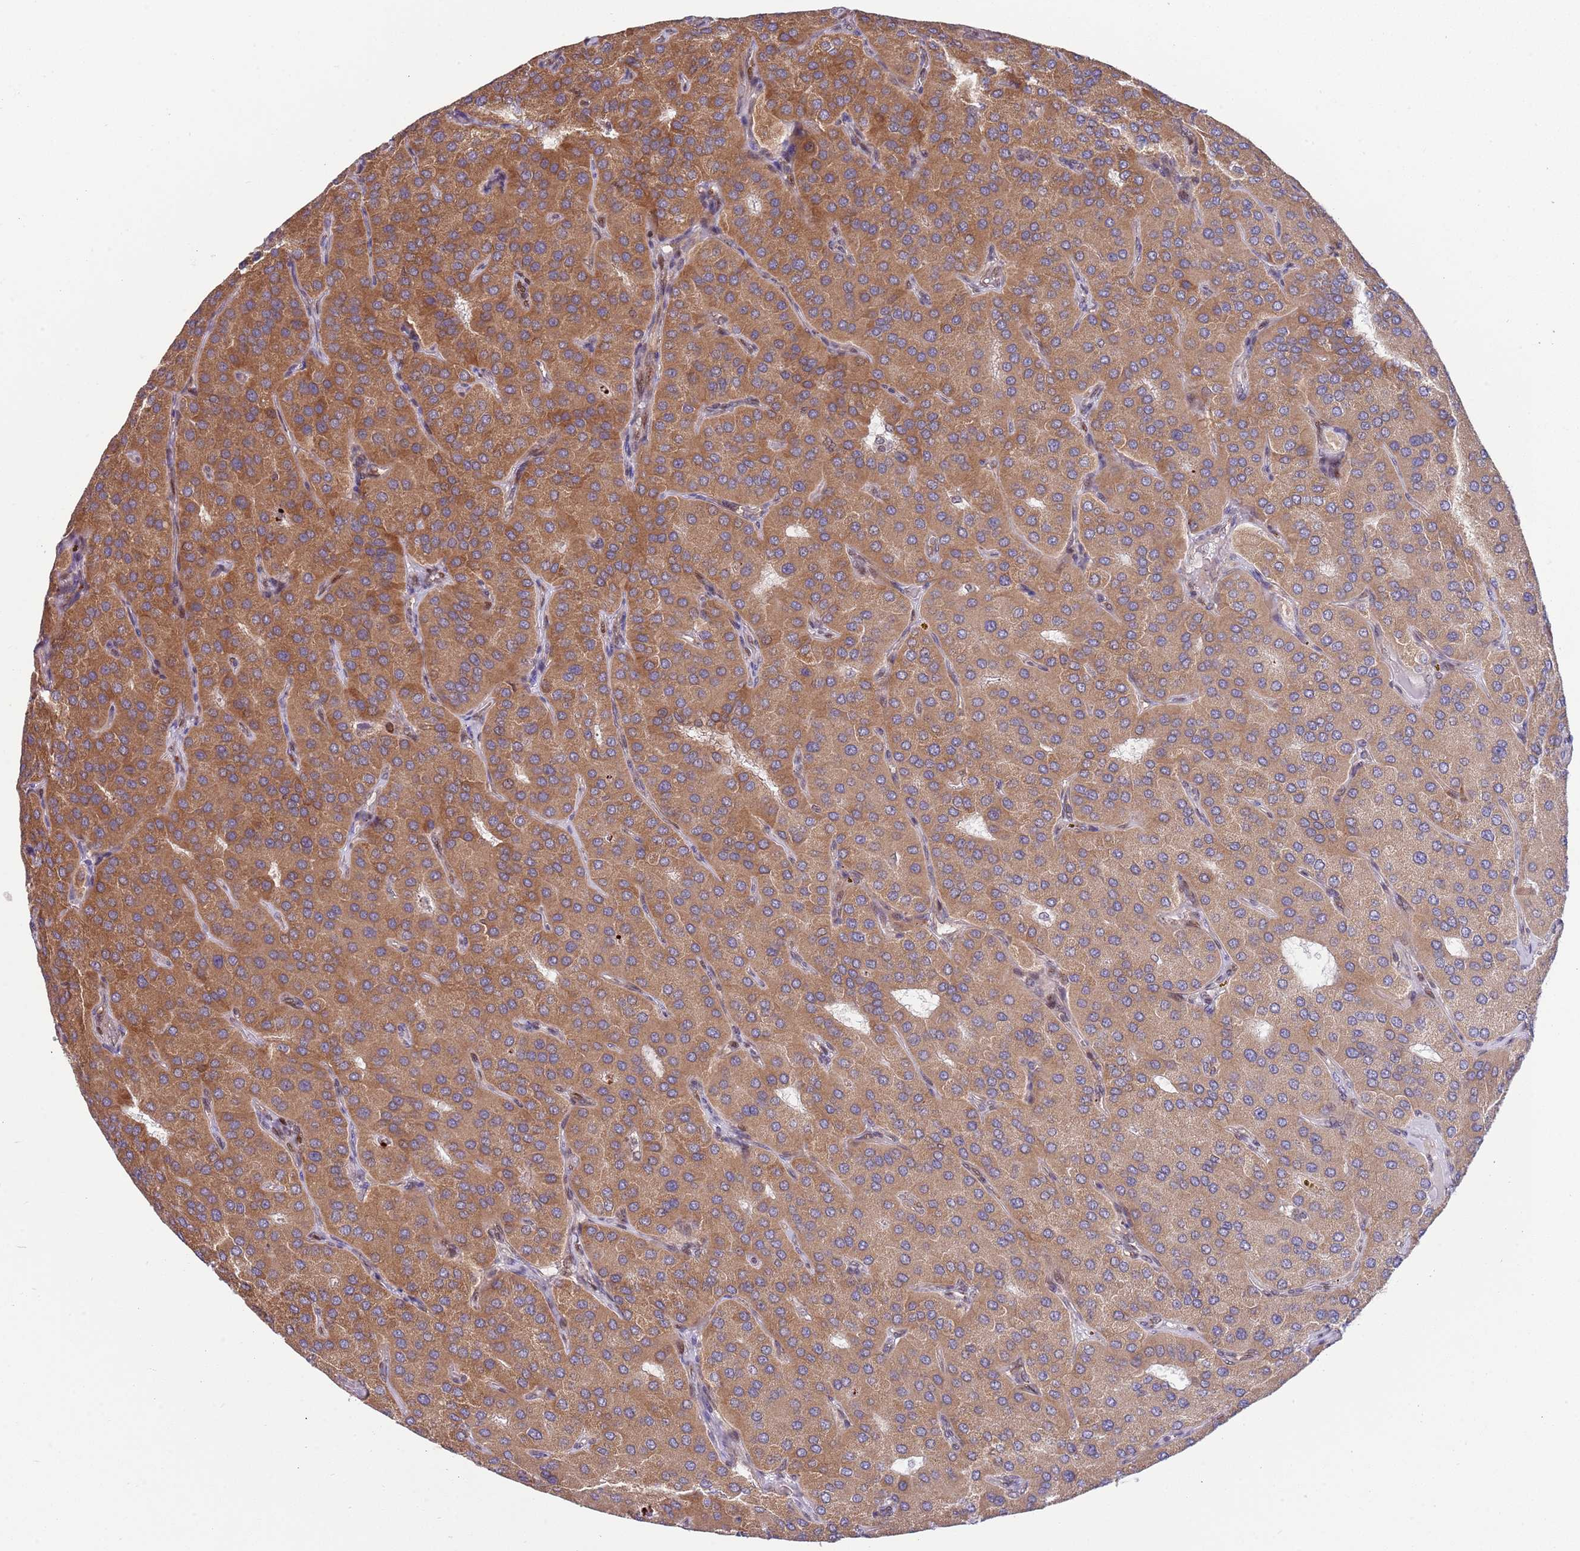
{"staining": {"intensity": "moderate", "quantity": ">75%", "location": "cytoplasmic/membranous"}, "tissue": "parathyroid gland", "cell_type": "Glandular cells", "image_type": "normal", "snomed": [{"axis": "morphology", "description": "Normal tissue, NOS"}, {"axis": "morphology", "description": "Adenoma, NOS"}, {"axis": "topography", "description": "Parathyroid gland"}], "caption": "IHC of unremarkable human parathyroid gland displays medium levels of moderate cytoplasmic/membranous positivity in approximately >75% of glandular cells.", "gene": "TBX10", "patient": {"sex": "female", "age": 86}}